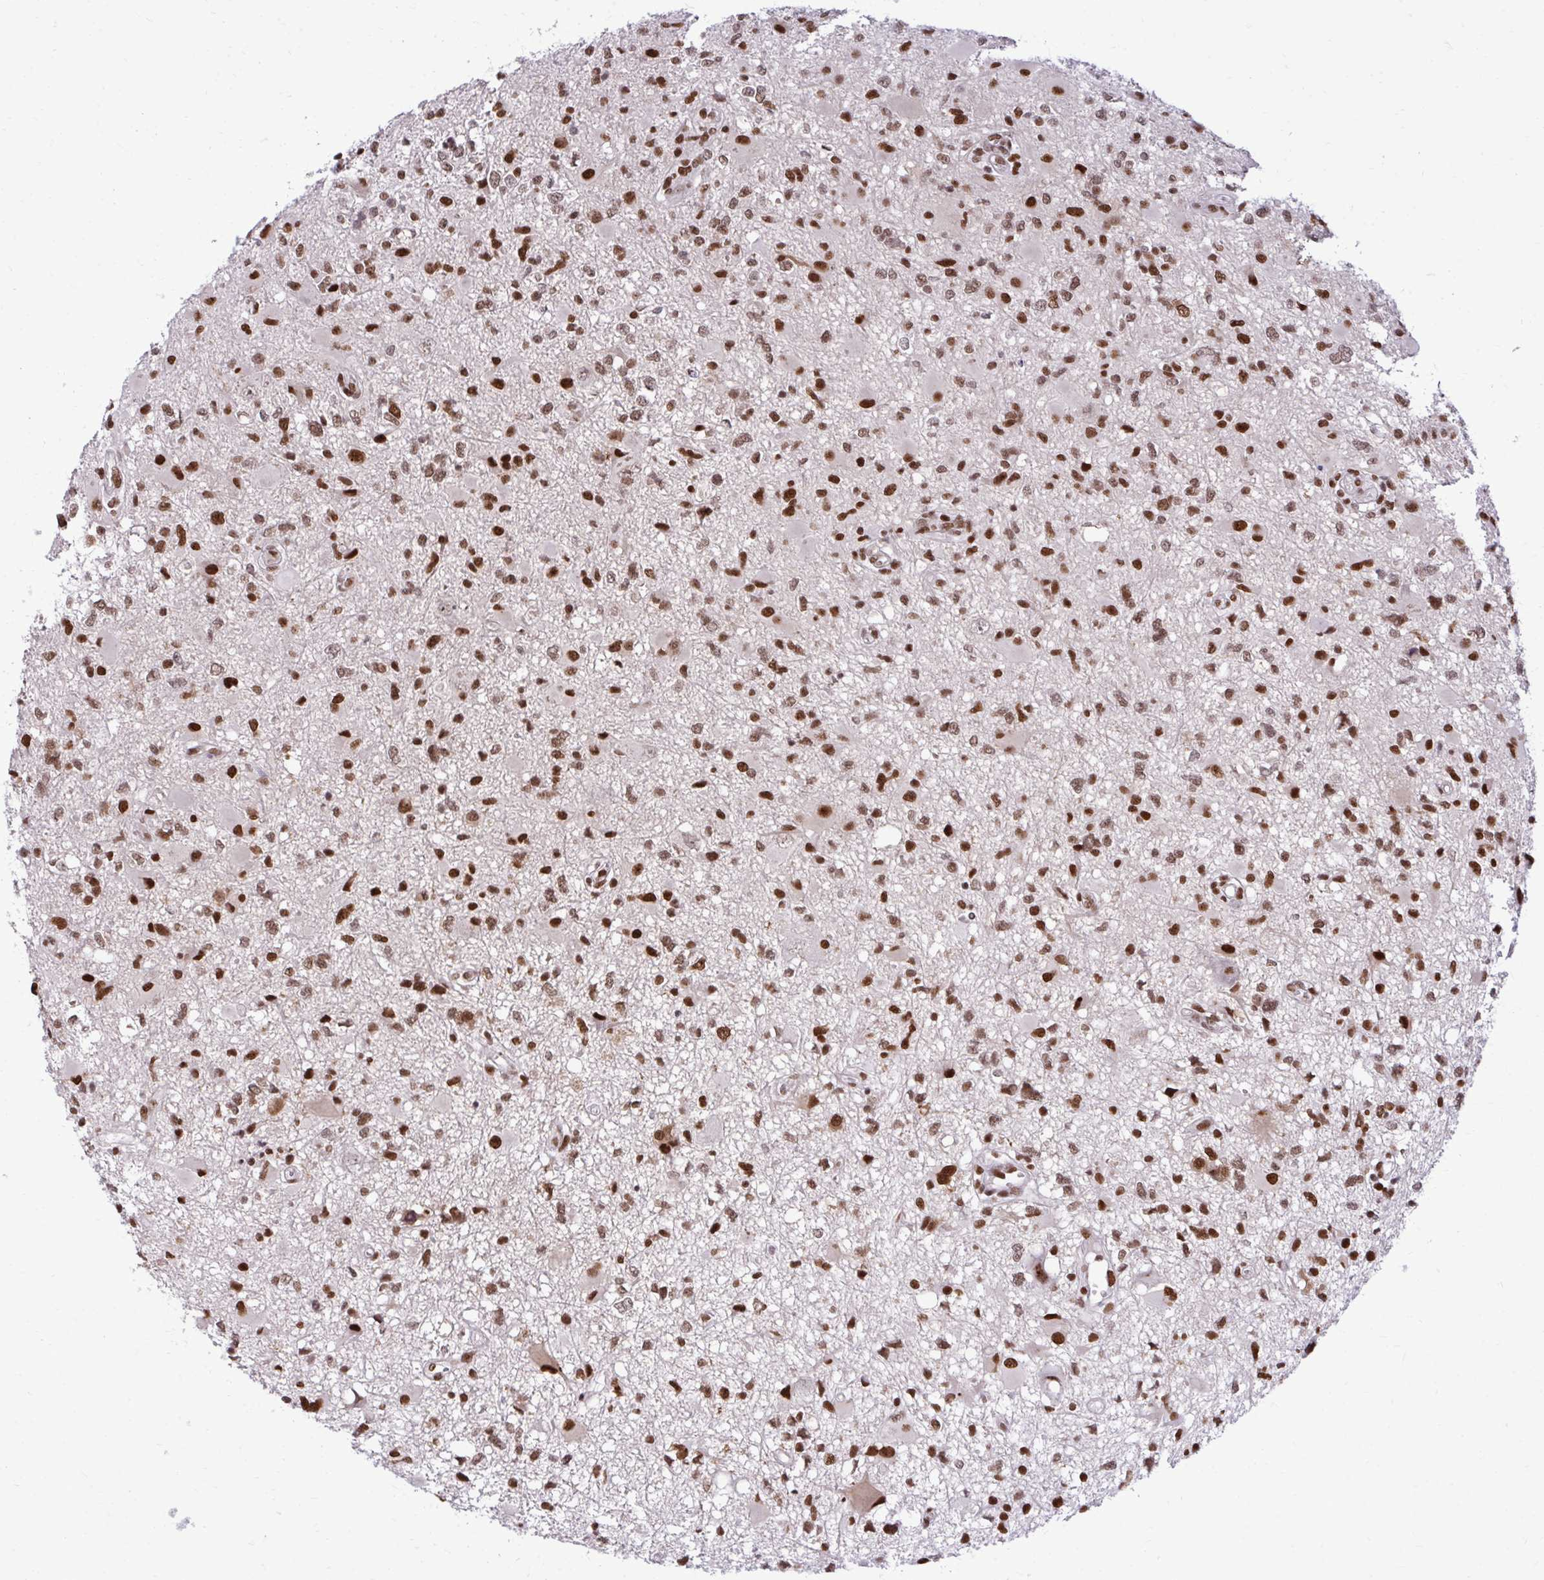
{"staining": {"intensity": "strong", "quantity": ">75%", "location": "nuclear"}, "tissue": "glioma", "cell_type": "Tumor cells", "image_type": "cancer", "snomed": [{"axis": "morphology", "description": "Glioma, malignant, High grade"}, {"axis": "topography", "description": "Brain"}], "caption": "Glioma was stained to show a protein in brown. There is high levels of strong nuclear expression in approximately >75% of tumor cells.", "gene": "CDYL", "patient": {"sex": "male", "age": 54}}